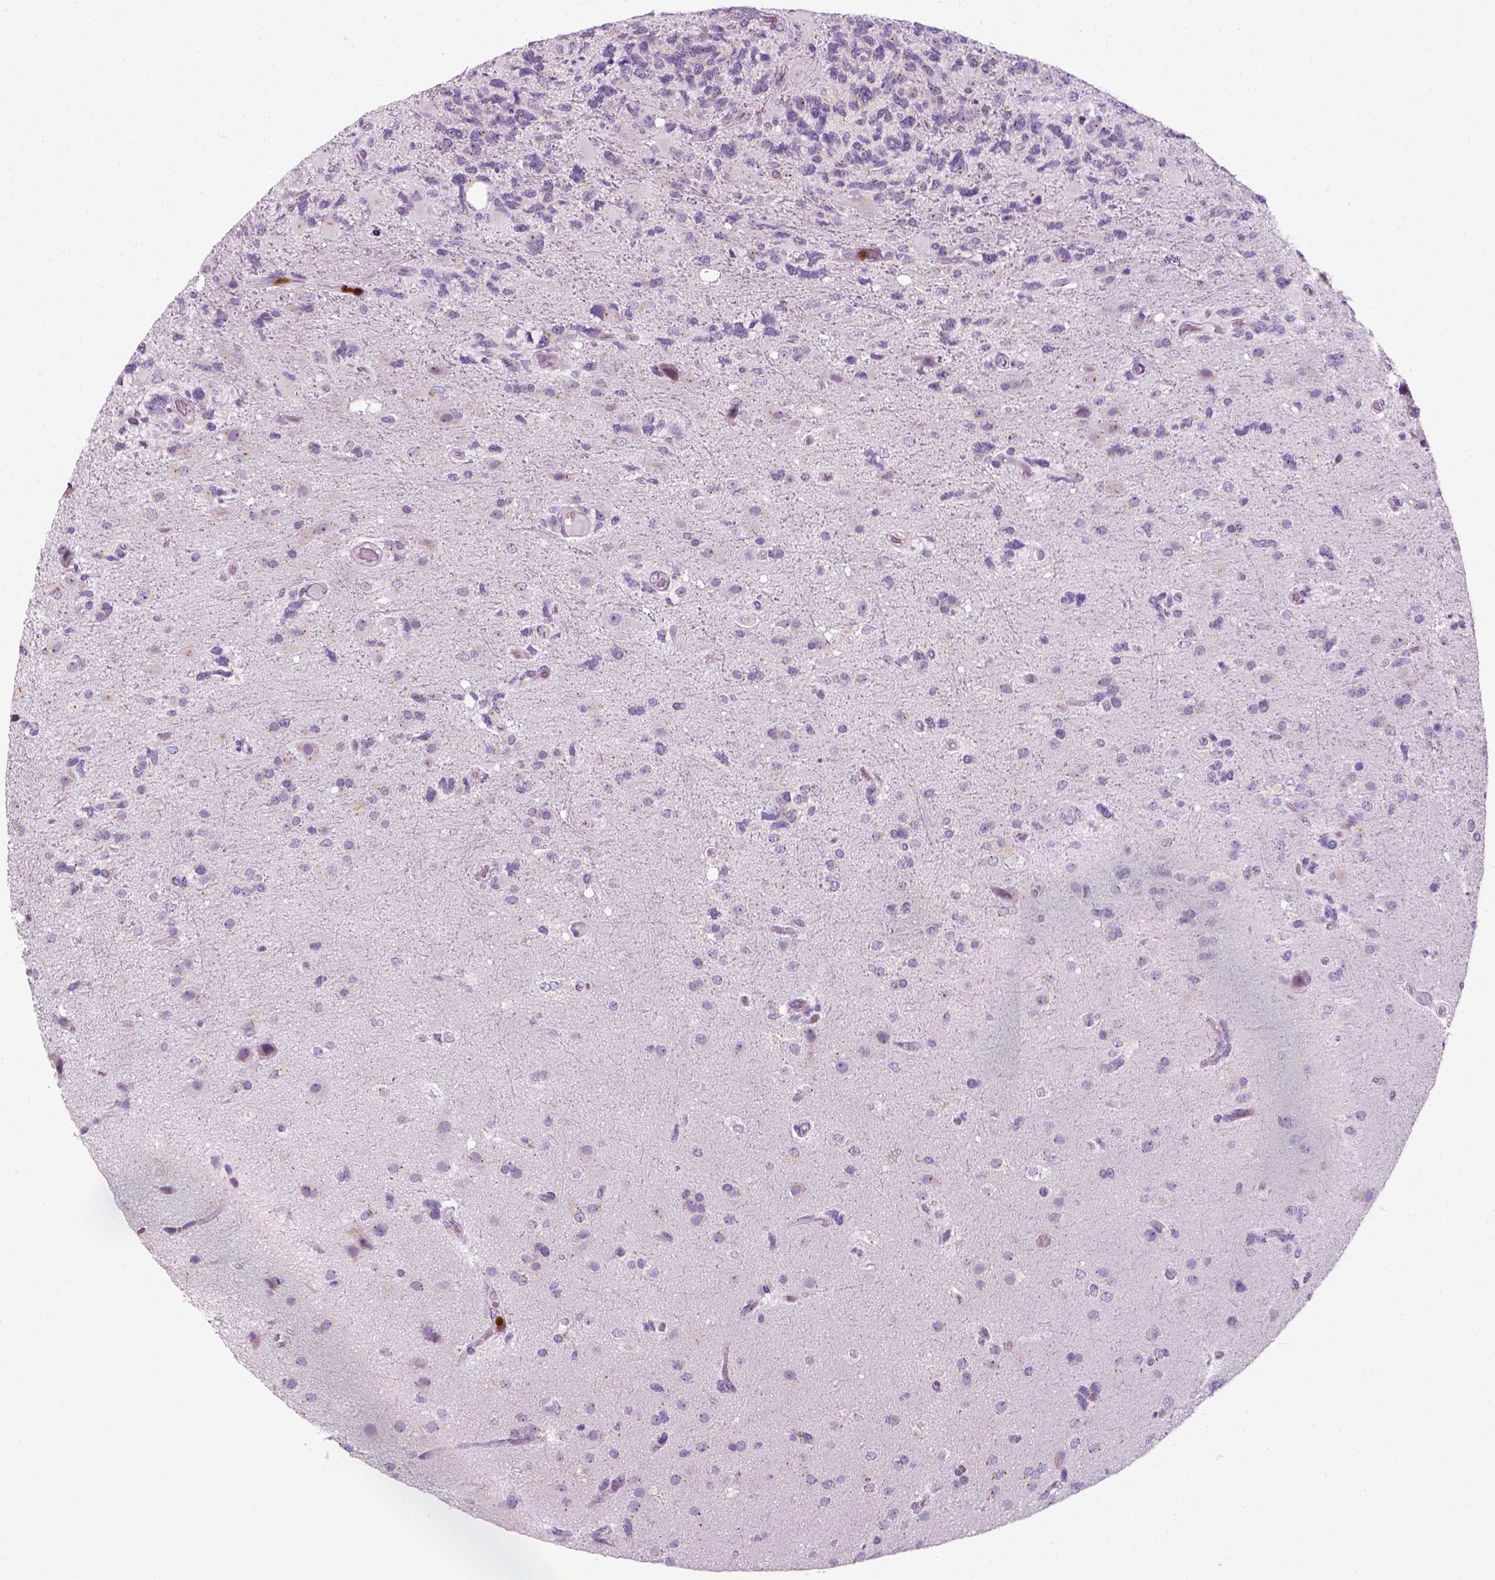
{"staining": {"intensity": "negative", "quantity": "none", "location": "none"}, "tissue": "glioma", "cell_type": "Tumor cells", "image_type": "cancer", "snomed": [{"axis": "morphology", "description": "Glioma, malignant, High grade"}, {"axis": "topography", "description": "Brain"}], "caption": "This is an IHC micrograph of glioma. There is no positivity in tumor cells.", "gene": "IL4", "patient": {"sex": "female", "age": 71}}